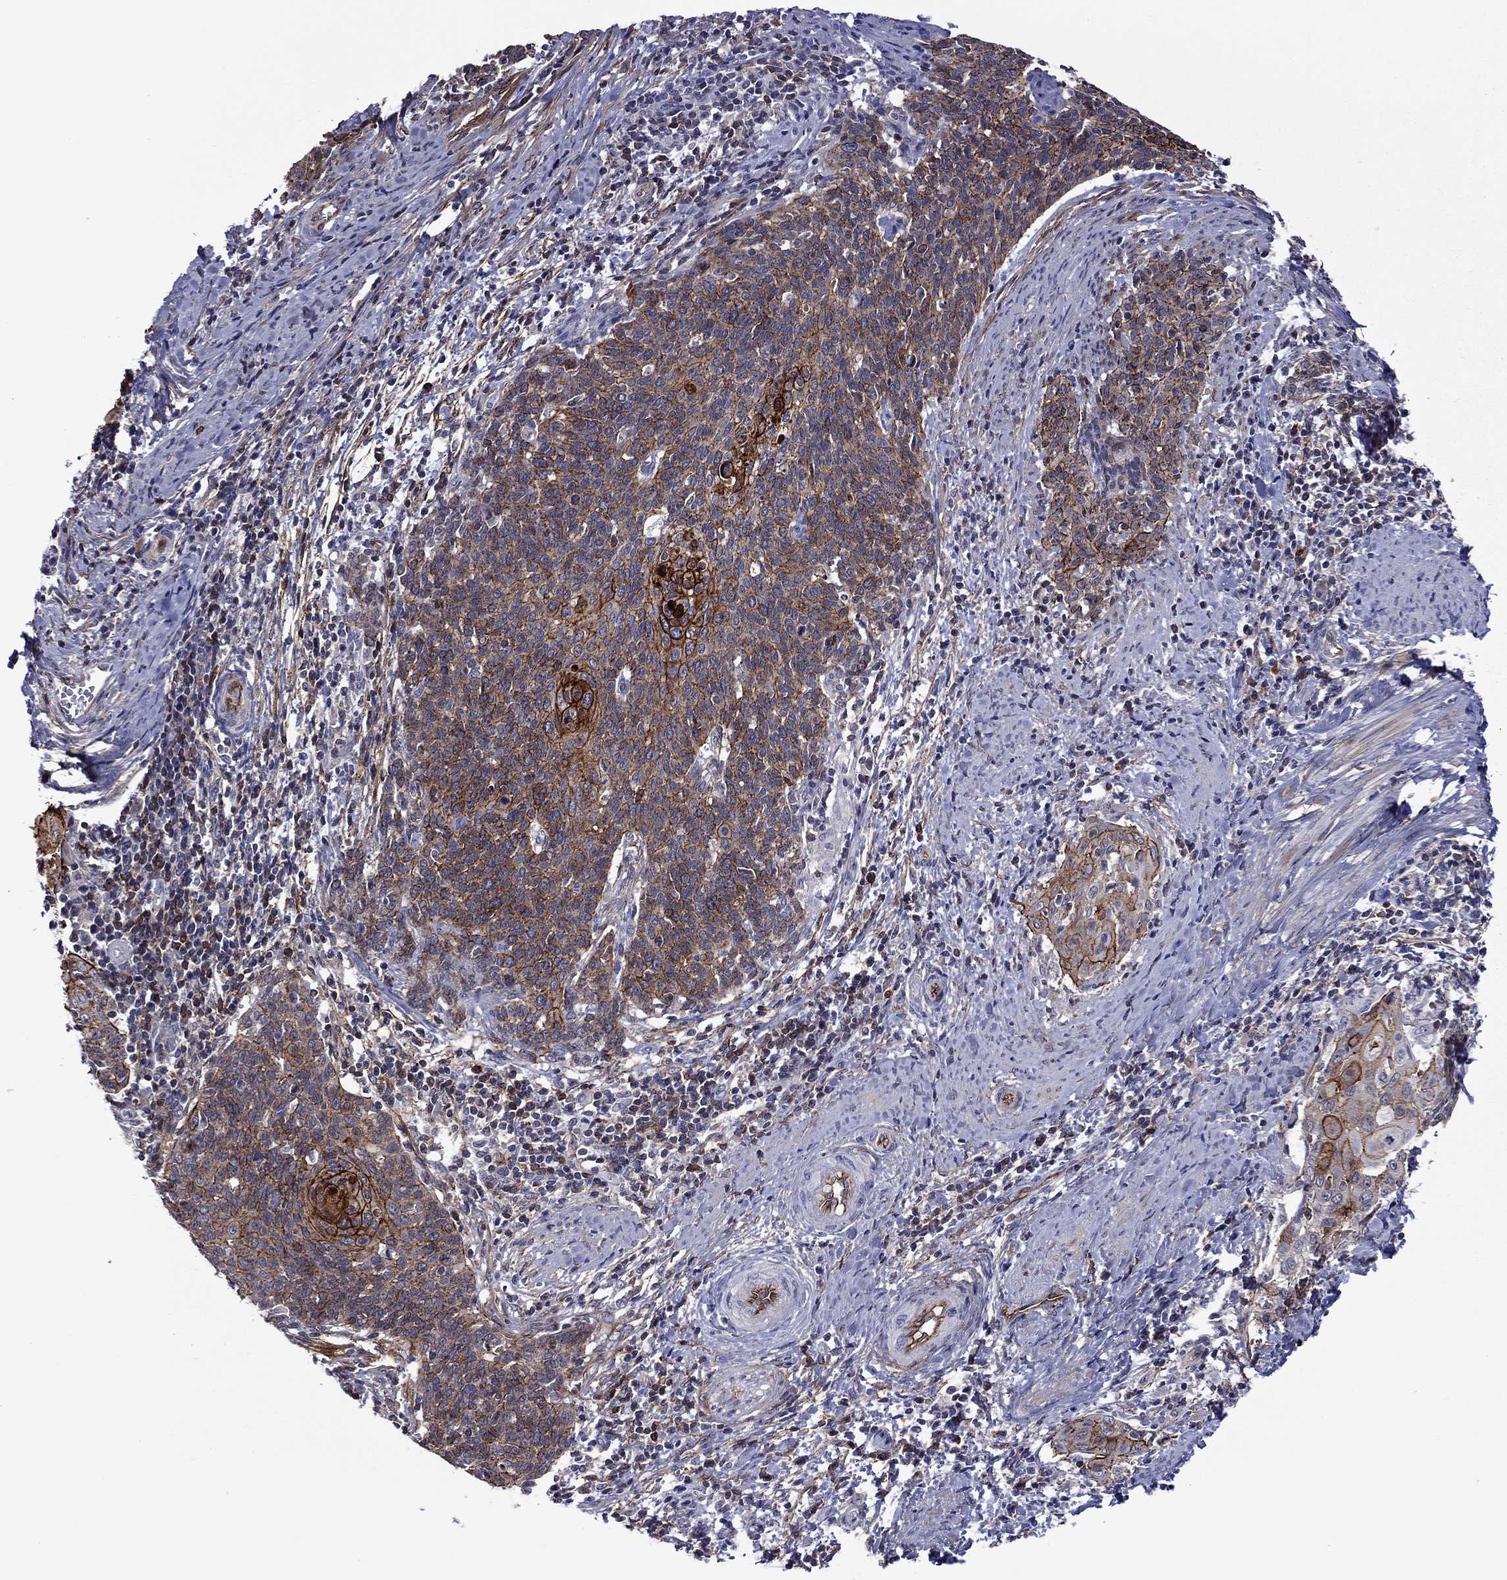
{"staining": {"intensity": "strong", "quantity": "25%-75%", "location": "cytoplasmic/membranous"}, "tissue": "cervical cancer", "cell_type": "Tumor cells", "image_type": "cancer", "snomed": [{"axis": "morphology", "description": "Squamous cell carcinoma, NOS"}, {"axis": "topography", "description": "Cervix"}], "caption": "Immunohistochemistry (IHC) photomicrograph of neoplastic tissue: human squamous cell carcinoma (cervical) stained using immunohistochemistry (IHC) displays high levels of strong protein expression localized specifically in the cytoplasmic/membranous of tumor cells, appearing as a cytoplasmic/membranous brown color.", "gene": "LMO7", "patient": {"sex": "female", "age": 39}}